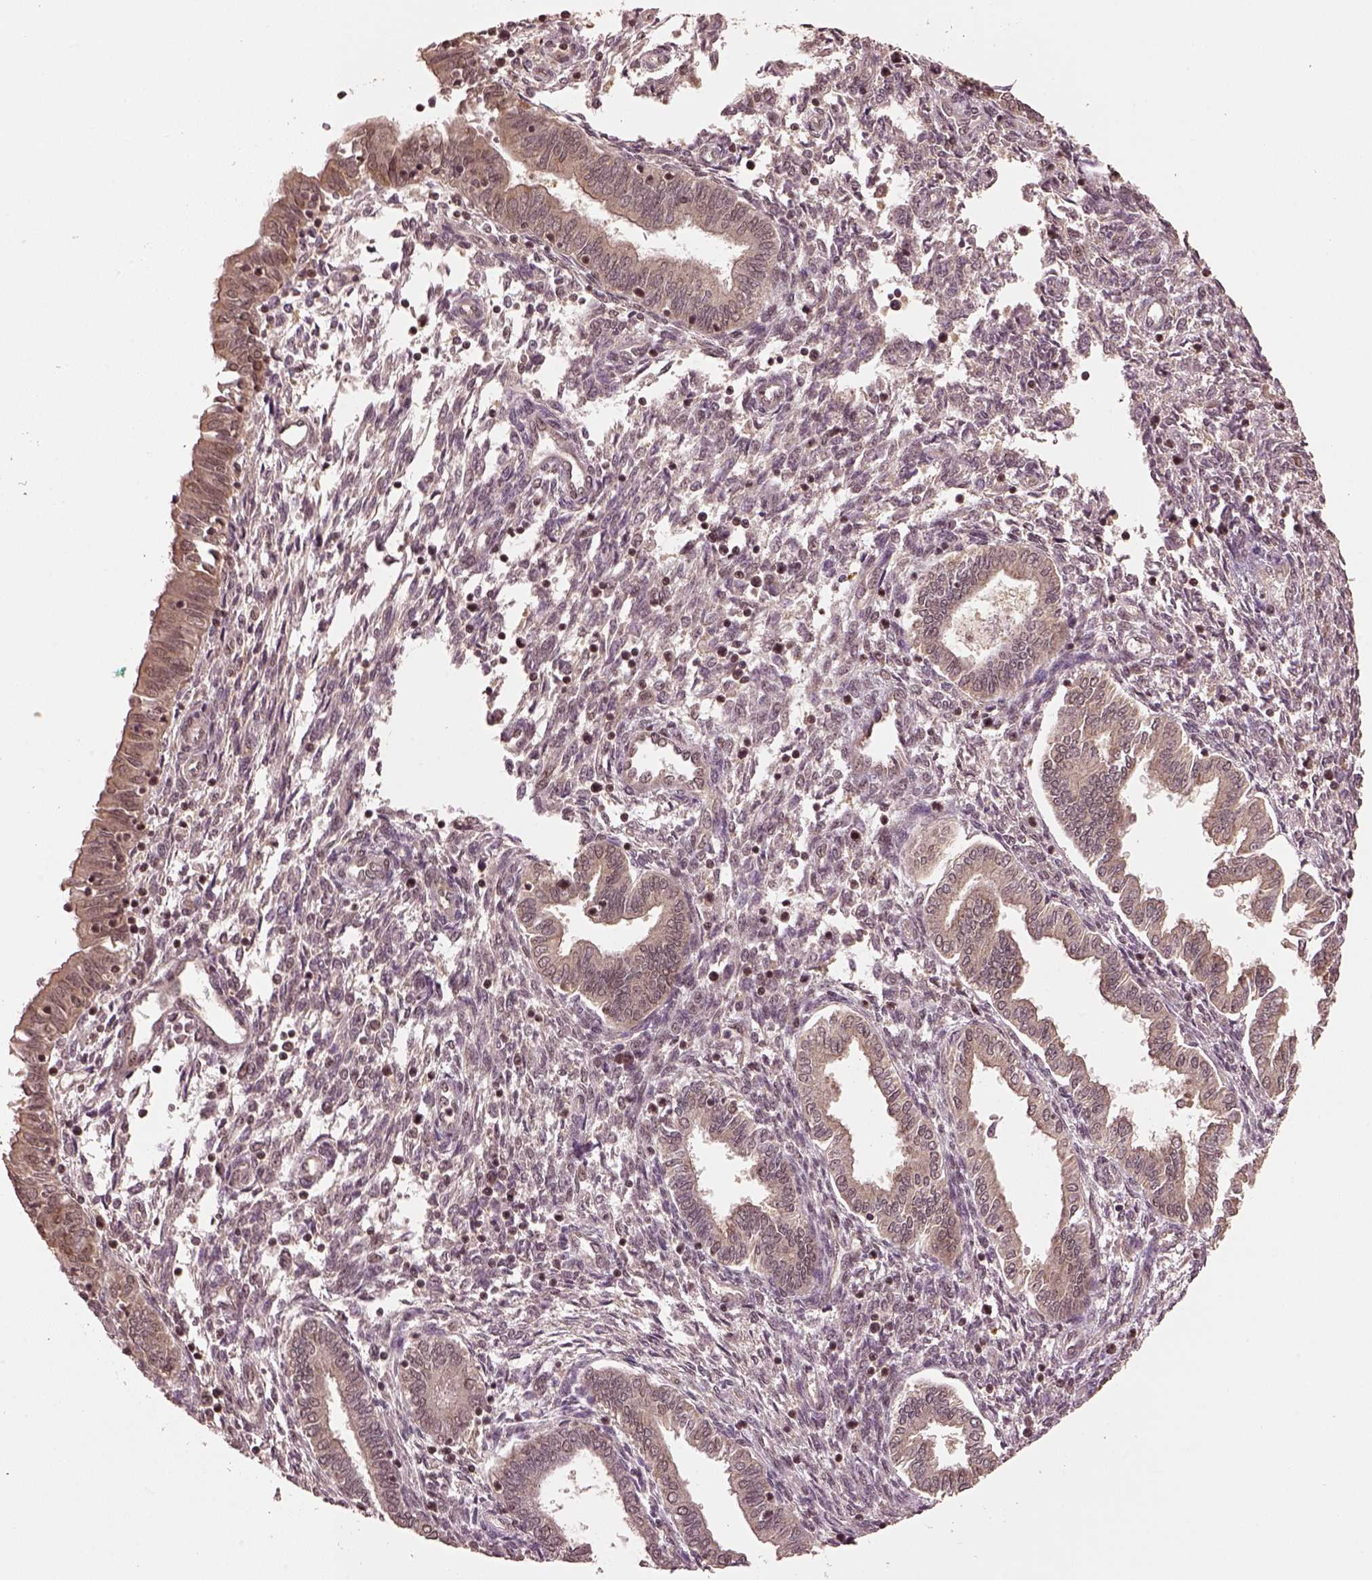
{"staining": {"intensity": "moderate", "quantity": "25%-75%", "location": "nuclear"}, "tissue": "endometrium", "cell_type": "Cells in endometrial stroma", "image_type": "normal", "snomed": [{"axis": "morphology", "description": "Normal tissue, NOS"}, {"axis": "topography", "description": "Endometrium"}], "caption": "Brown immunohistochemical staining in normal endometrium reveals moderate nuclear staining in about 25%-75% of cells in endometrial stroma. Nuclei are stained in blue.", "gene": "BRD9", "patient": {"sex": "female", "age": 42}}